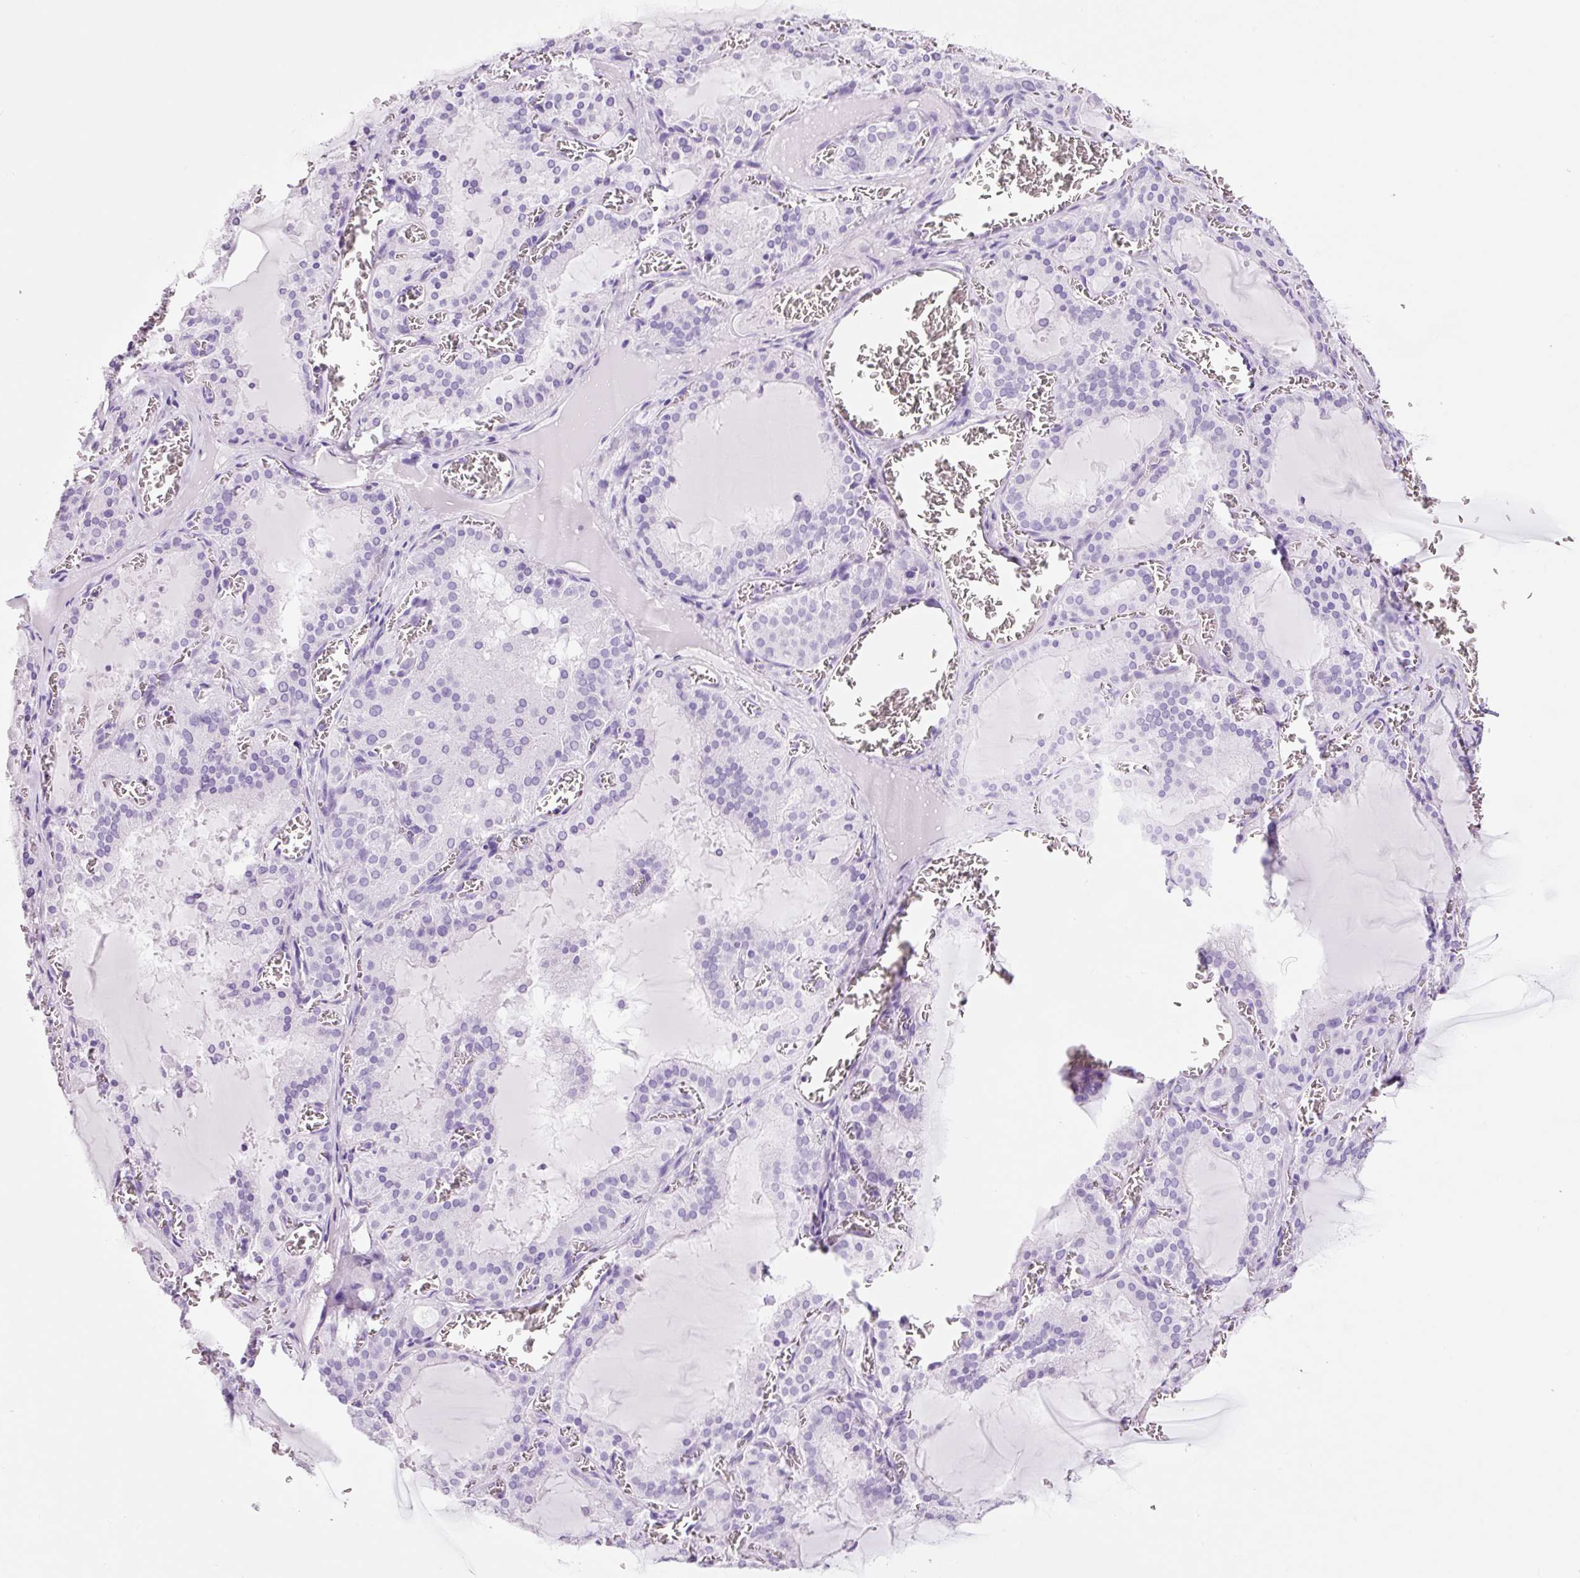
{"staining": {"intensity": "negative", "quantity": "none", "location": "none"}, "tissue": "thyroid gland", "cell_type": "Glandular cells", "image_type": "normal", "snomed": [{"axis": "morphology", "description": "Normal tissue, NOS"}, {"axis": "topography", "description": "Thyroid gland"}], "caption": "This is a photomicrograph of immunohistochemistry staining of normal thyroid gland, which shows no positivity in glandular cells.", "gene": "ADSS1", "patient": {"sex": "female", "age": 30}}